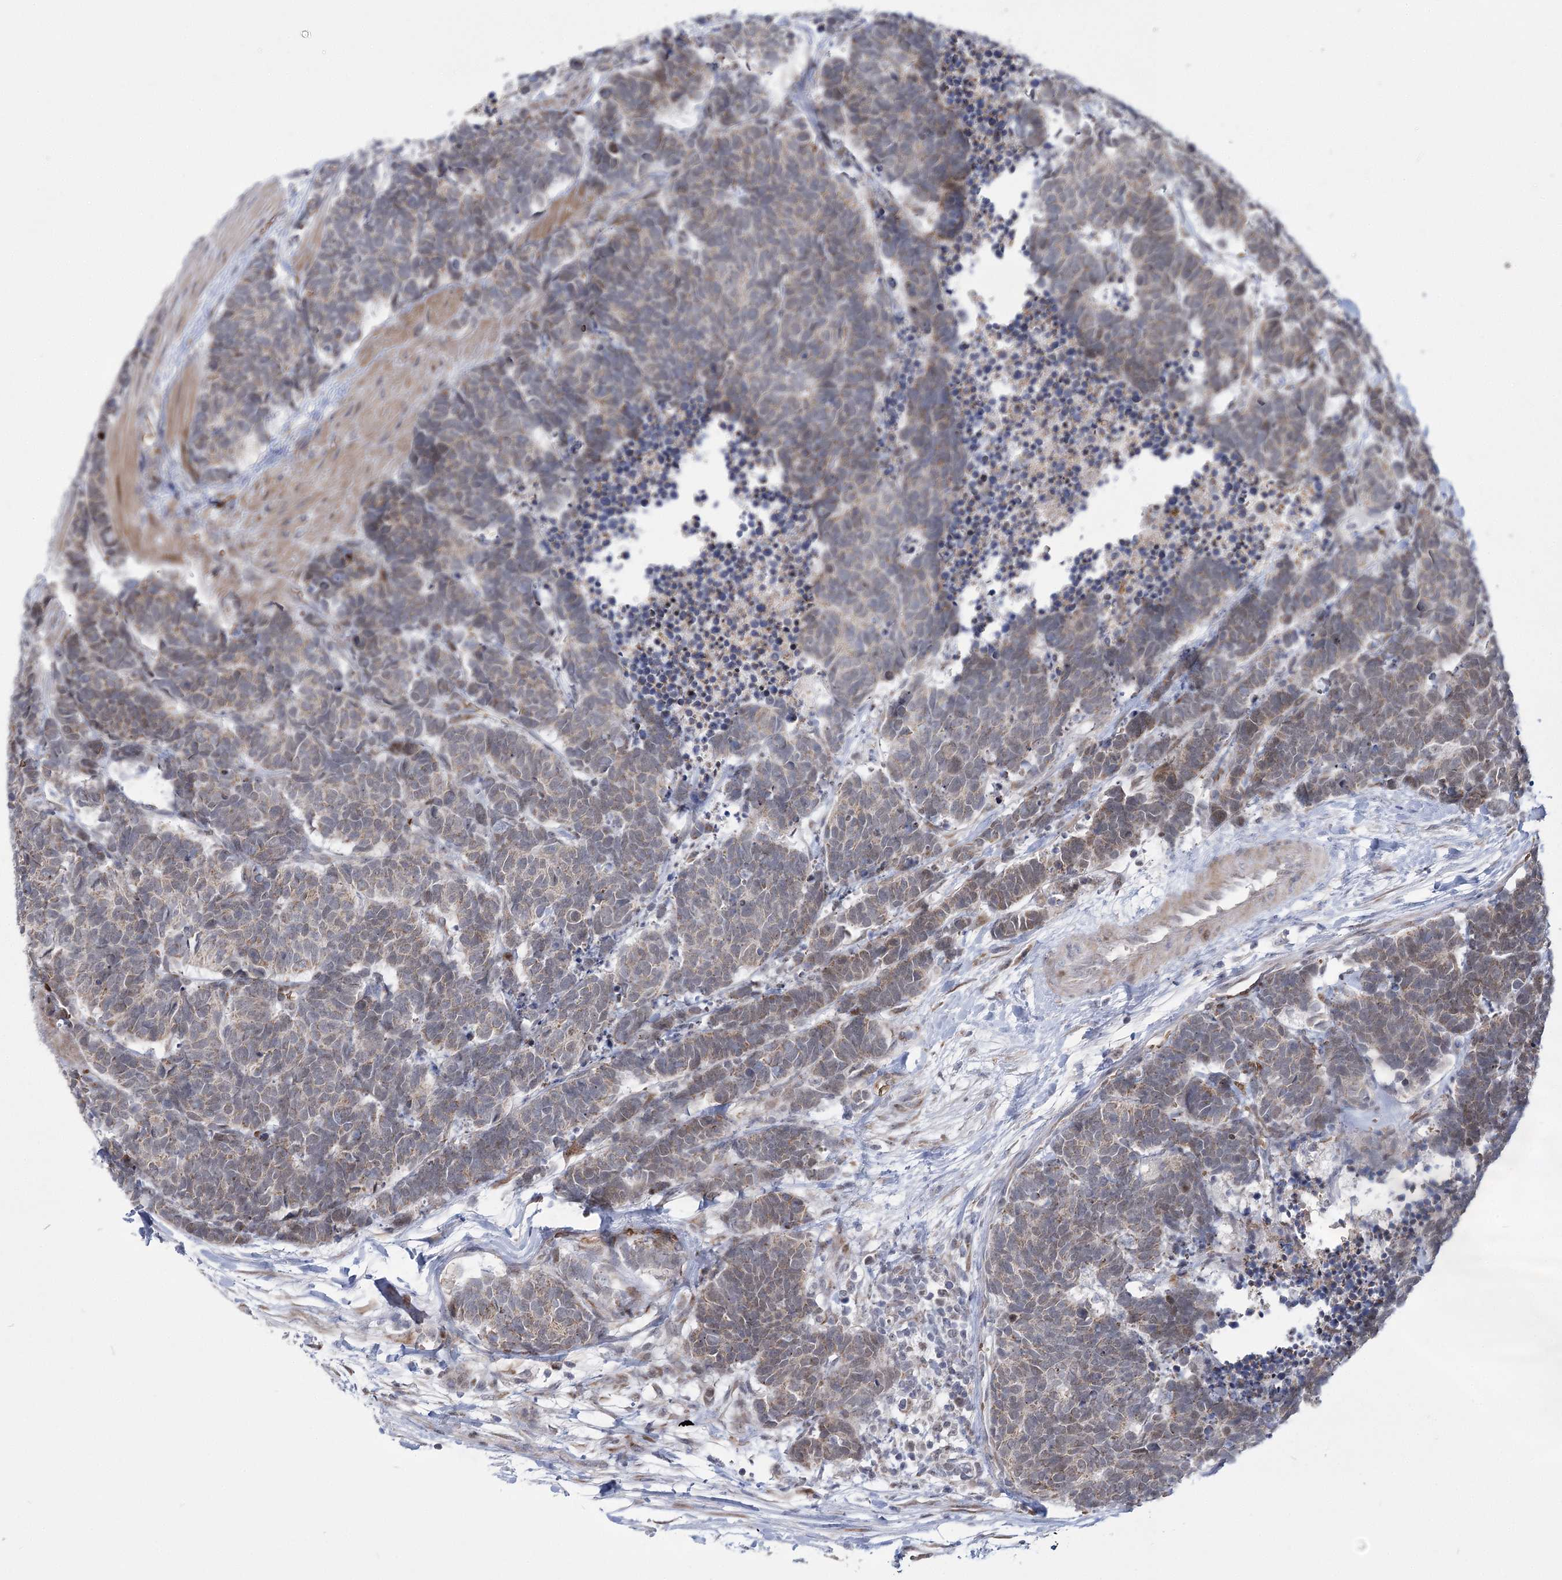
{"staining": {"intensity": "weak", "quantity": "25%-75%", "location": "cytoplasmic/membranous"}, "tissue": "carcinoid", "cell_type": "Tumor cells", "image_type": "cancer", "snomed": [{"axis": "morphology", "description": "Carcinoma, NOS"}, {"axis": "morphology", "description": "Carcinoid, malignant, NOS"}, {"axis": "topography", "description": "Urinary bladder"}], "caption": "This is a photomicrograph of IHC staining of carcinoid, which shows weak staining in the cytoplasmic/membranous of tumor cells.", "gene": "NSMCE4A", "patient": {"sex": "male", "age": 57}}